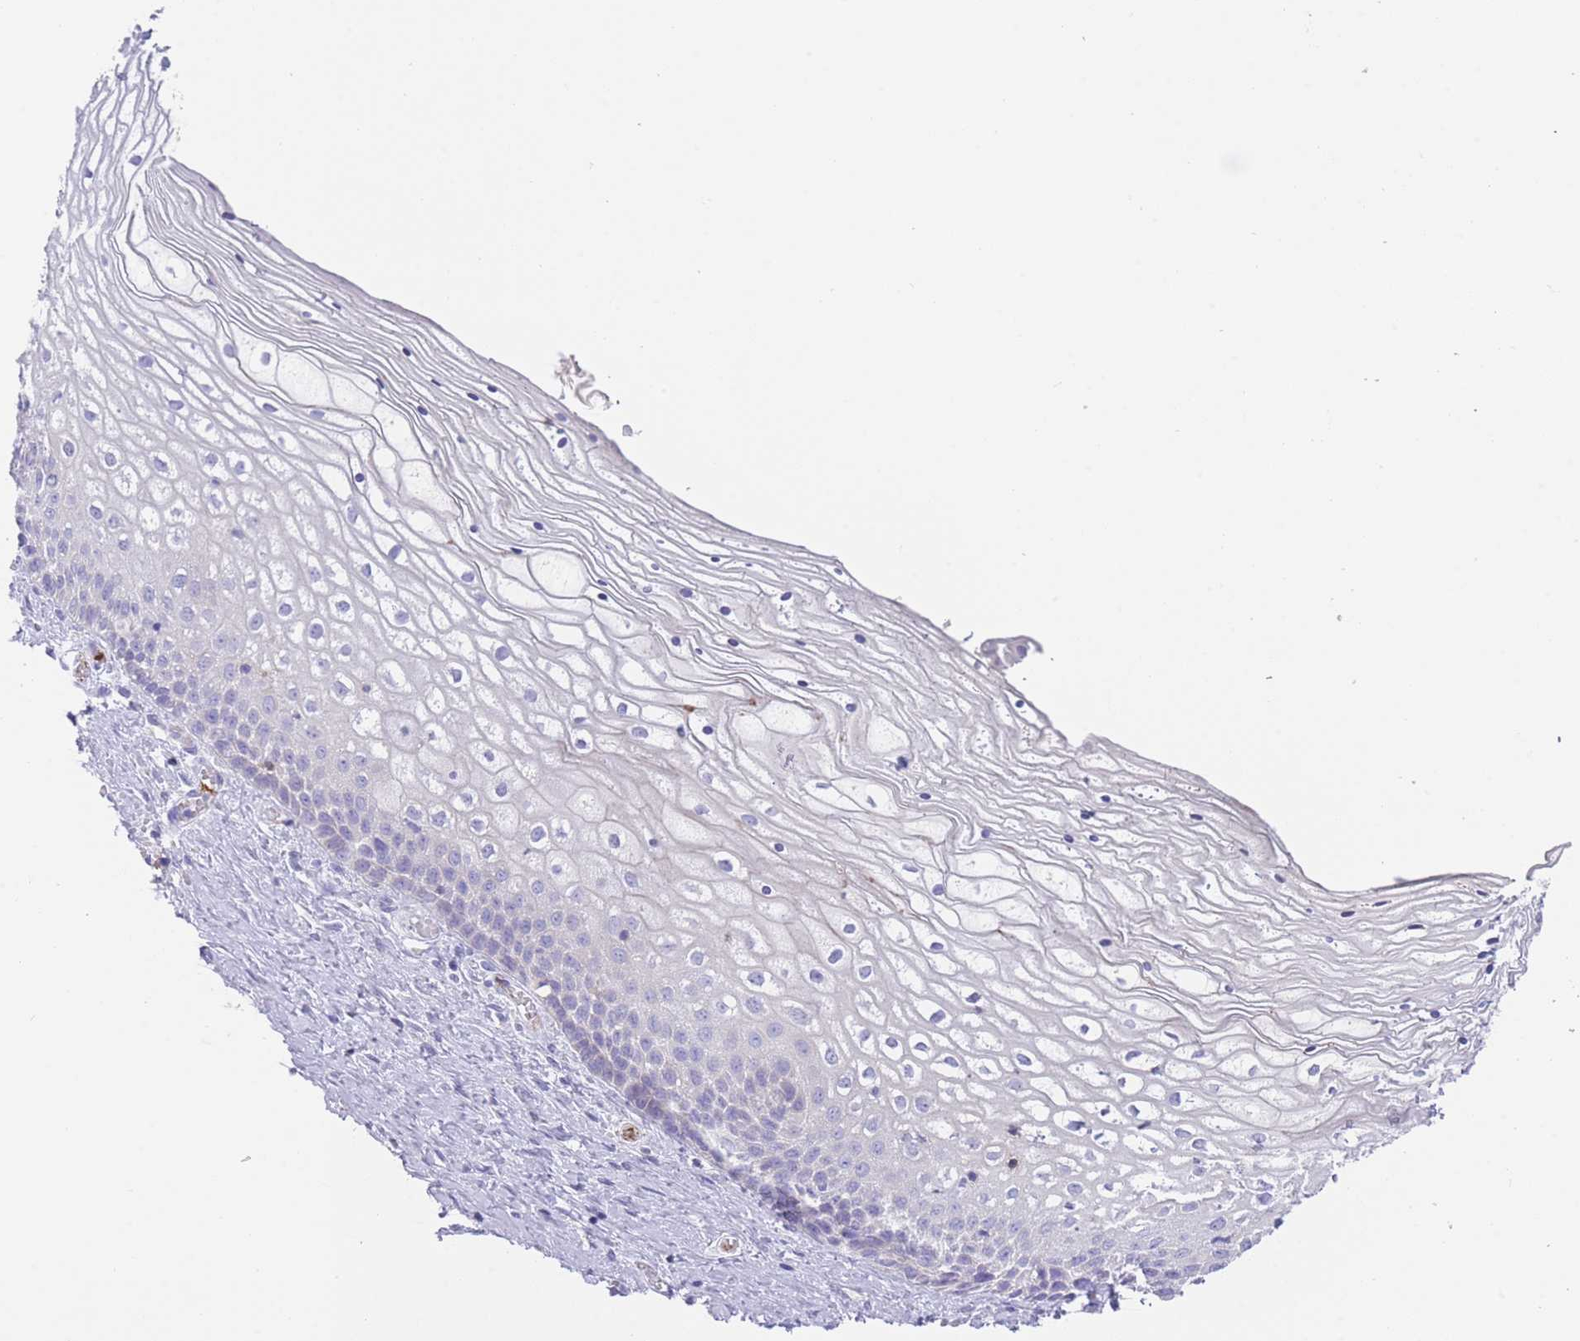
{"staining": {"intensity": "negative", "quantity": "none", "location": "none"}, "tissue": "vagina", "cell_type": "Squamous epithelial cells", "image_type": "normal", "snomed": [{"axis": "morphology", "description": "Normal tissue, NOS"}, {"axis": "topography", "description": "Vagina"}], "caption": "Immunohistochemistry (IHC) of normal vagina exhibits no positivity in squamous epithelial cells. The staining was performed using DAB to visualize the protein expression in brown, while the nuclei were stained in blue with hematoxylin (Magnification: 20x).", "gene": "ENSG00000289258", "patient": {"sex": "female", "age": 59}}